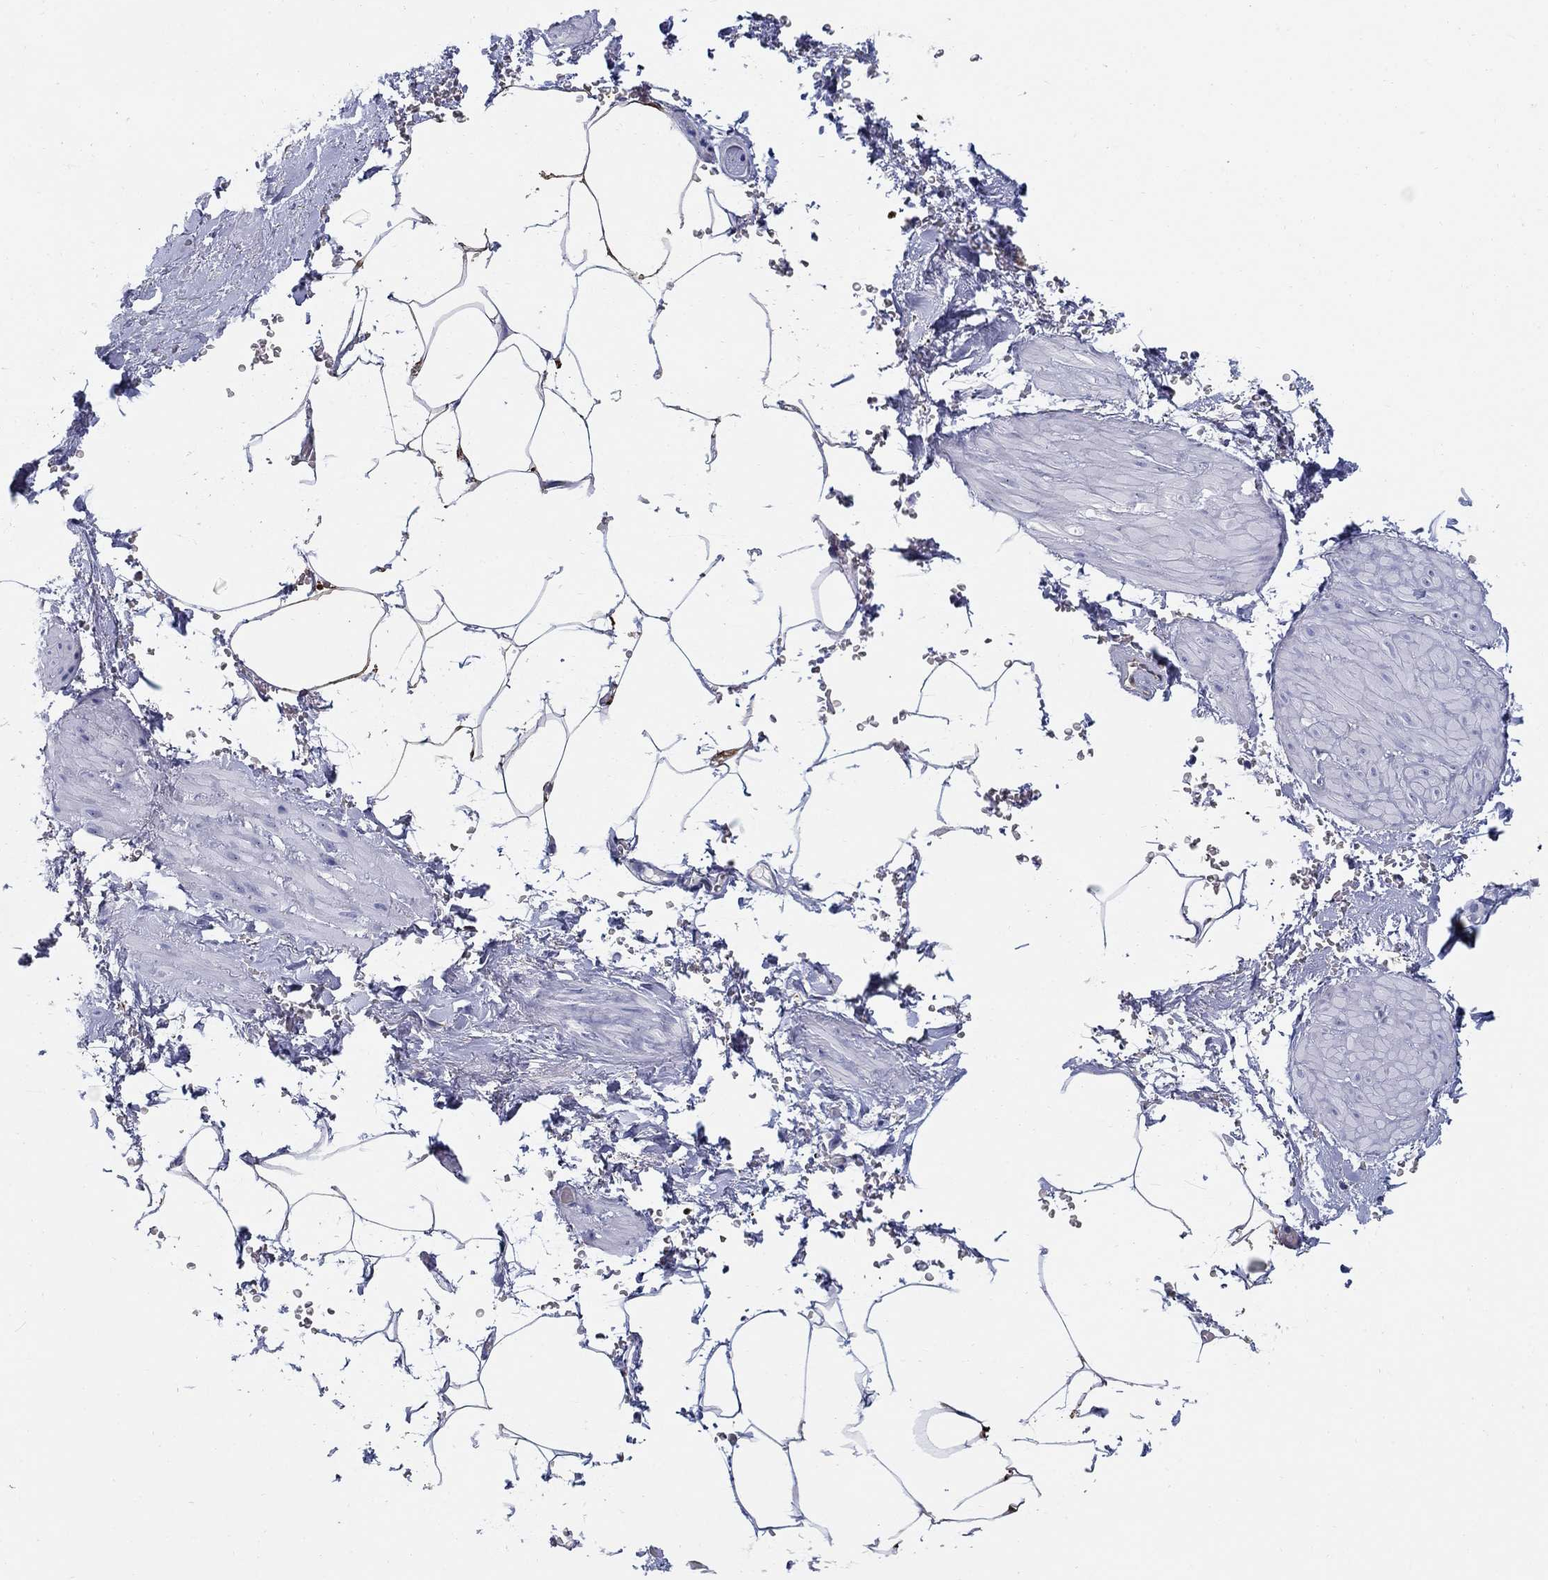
{"staining": {"intensity": "moderate", "quantity": "25%-75%", "location": "cytoplasmic/membranous"}, "tissue": "adipose tissue", "cell_type": "Adipocytes", "image_type": "normal", "snomed": [{"axis": "morphology", "description": "Normal tissue, NOS"}, {"axis": "topography", "description": "Soft tissue"}, {"axis": "topography", "description": "Adipose tissue"}, {"axis": "topography", "description": "Vascular tissue"}, {"axis": "topography", "description": "Peripheral nerve tissue"}], "caption": "Adipose tissue stained with immunohistochemistry (IHC) displays moderate cytoplasmic/membranous positivity in approximately 25%-75% of adipocytes.", "gene": "AKR1C1", "patient": {"sex": "male", "age": 68}}